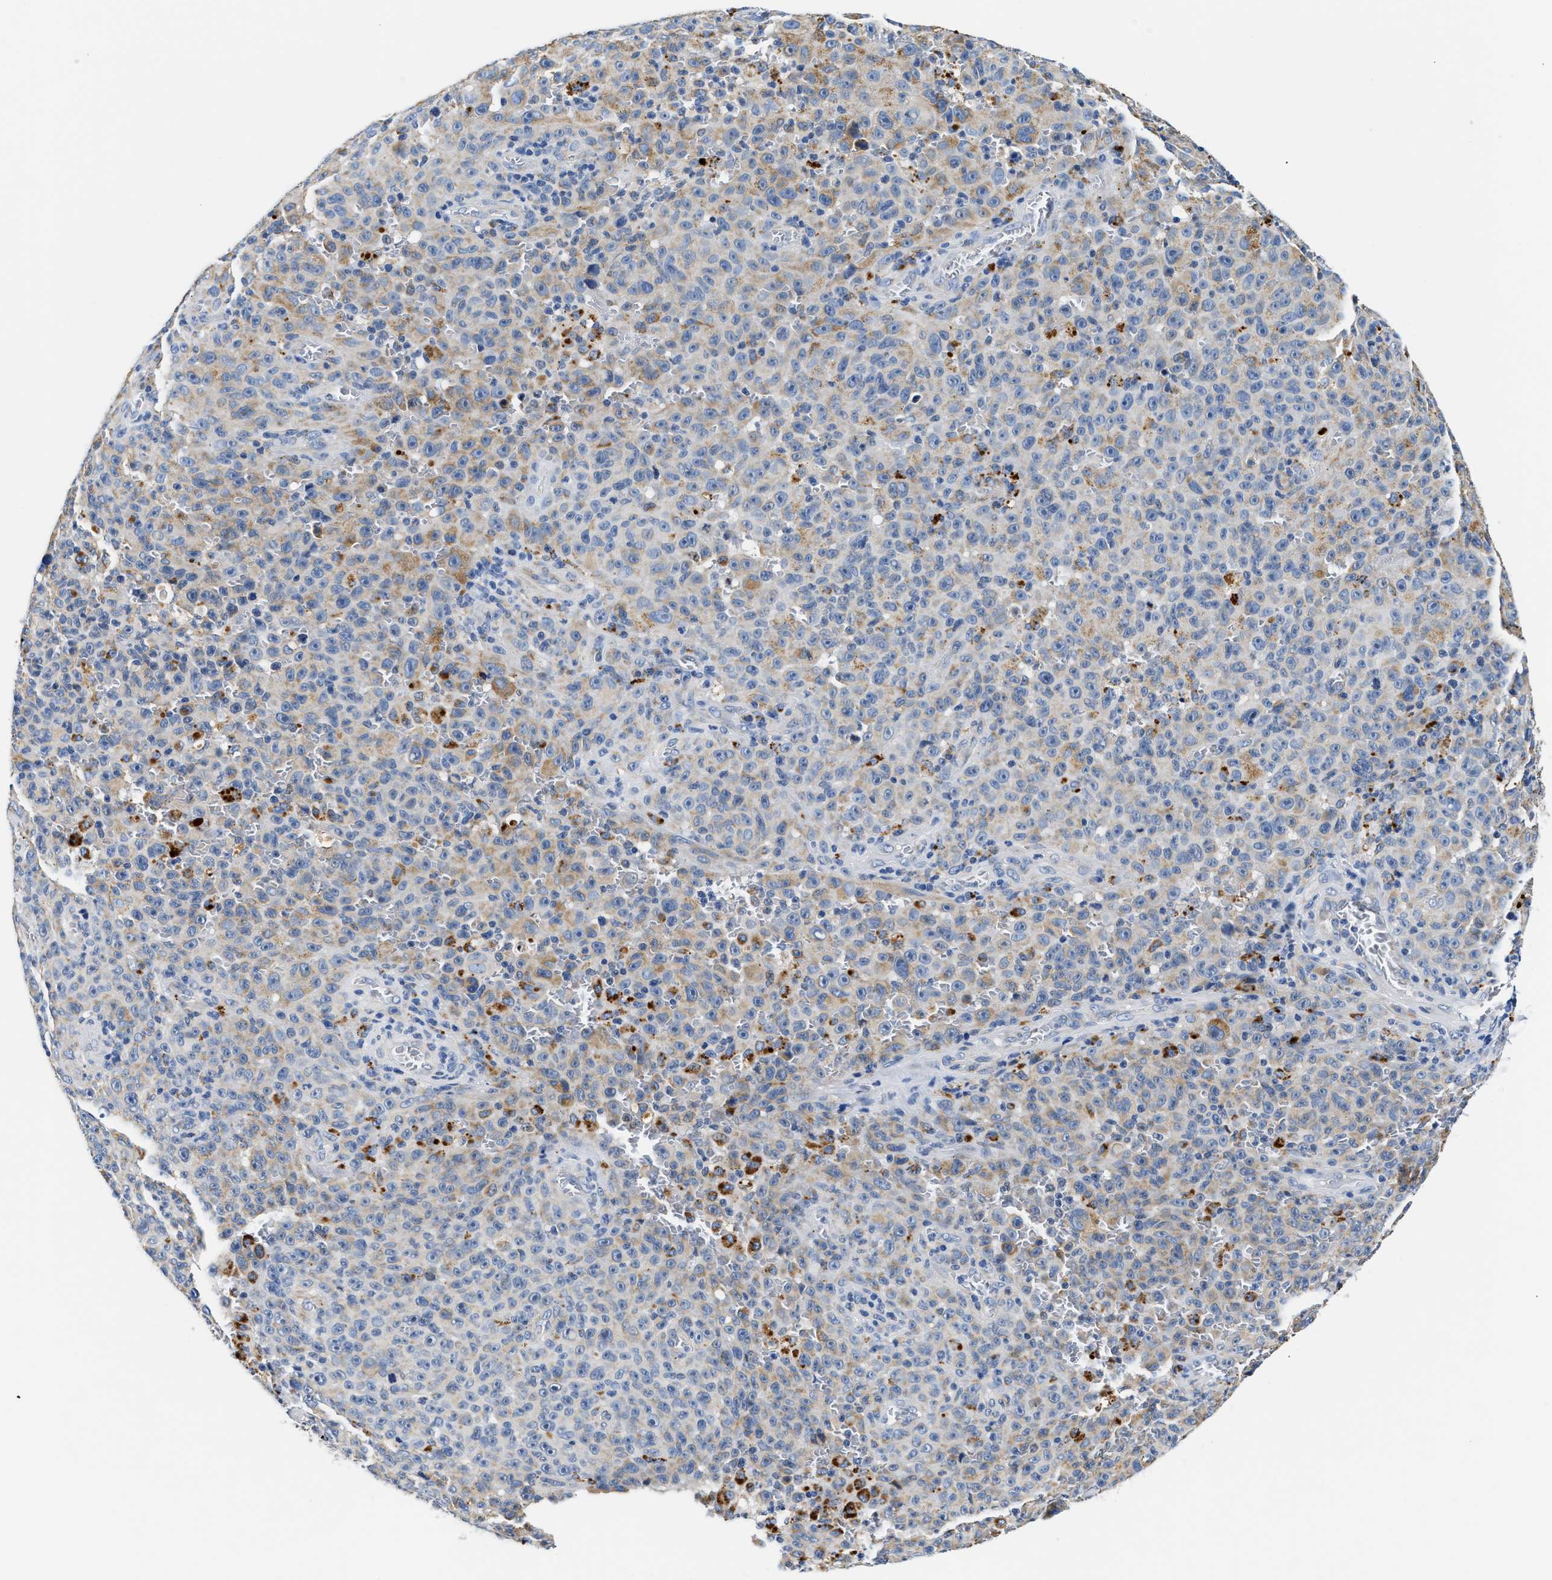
{"staining": {"intensity": "weak", "quantity": "25%-75%", "location": "cytoplasmic/membranous"}, "tissue": "melanoma", "cell_type": "Tumor cells", "image_type": "cancer", "snomed": [{"axis": "morphology", "description": "Malignant melanoma, NOS"}, {"axis": "topography", "description": "Skin"}], "caption": "A brown stain highlights weak cytoplasmic/membranous positivity of a protein in human melanoma tumor cells.", "gene": "ACADVL", "patient": {"sex": "female", "age": 82}}